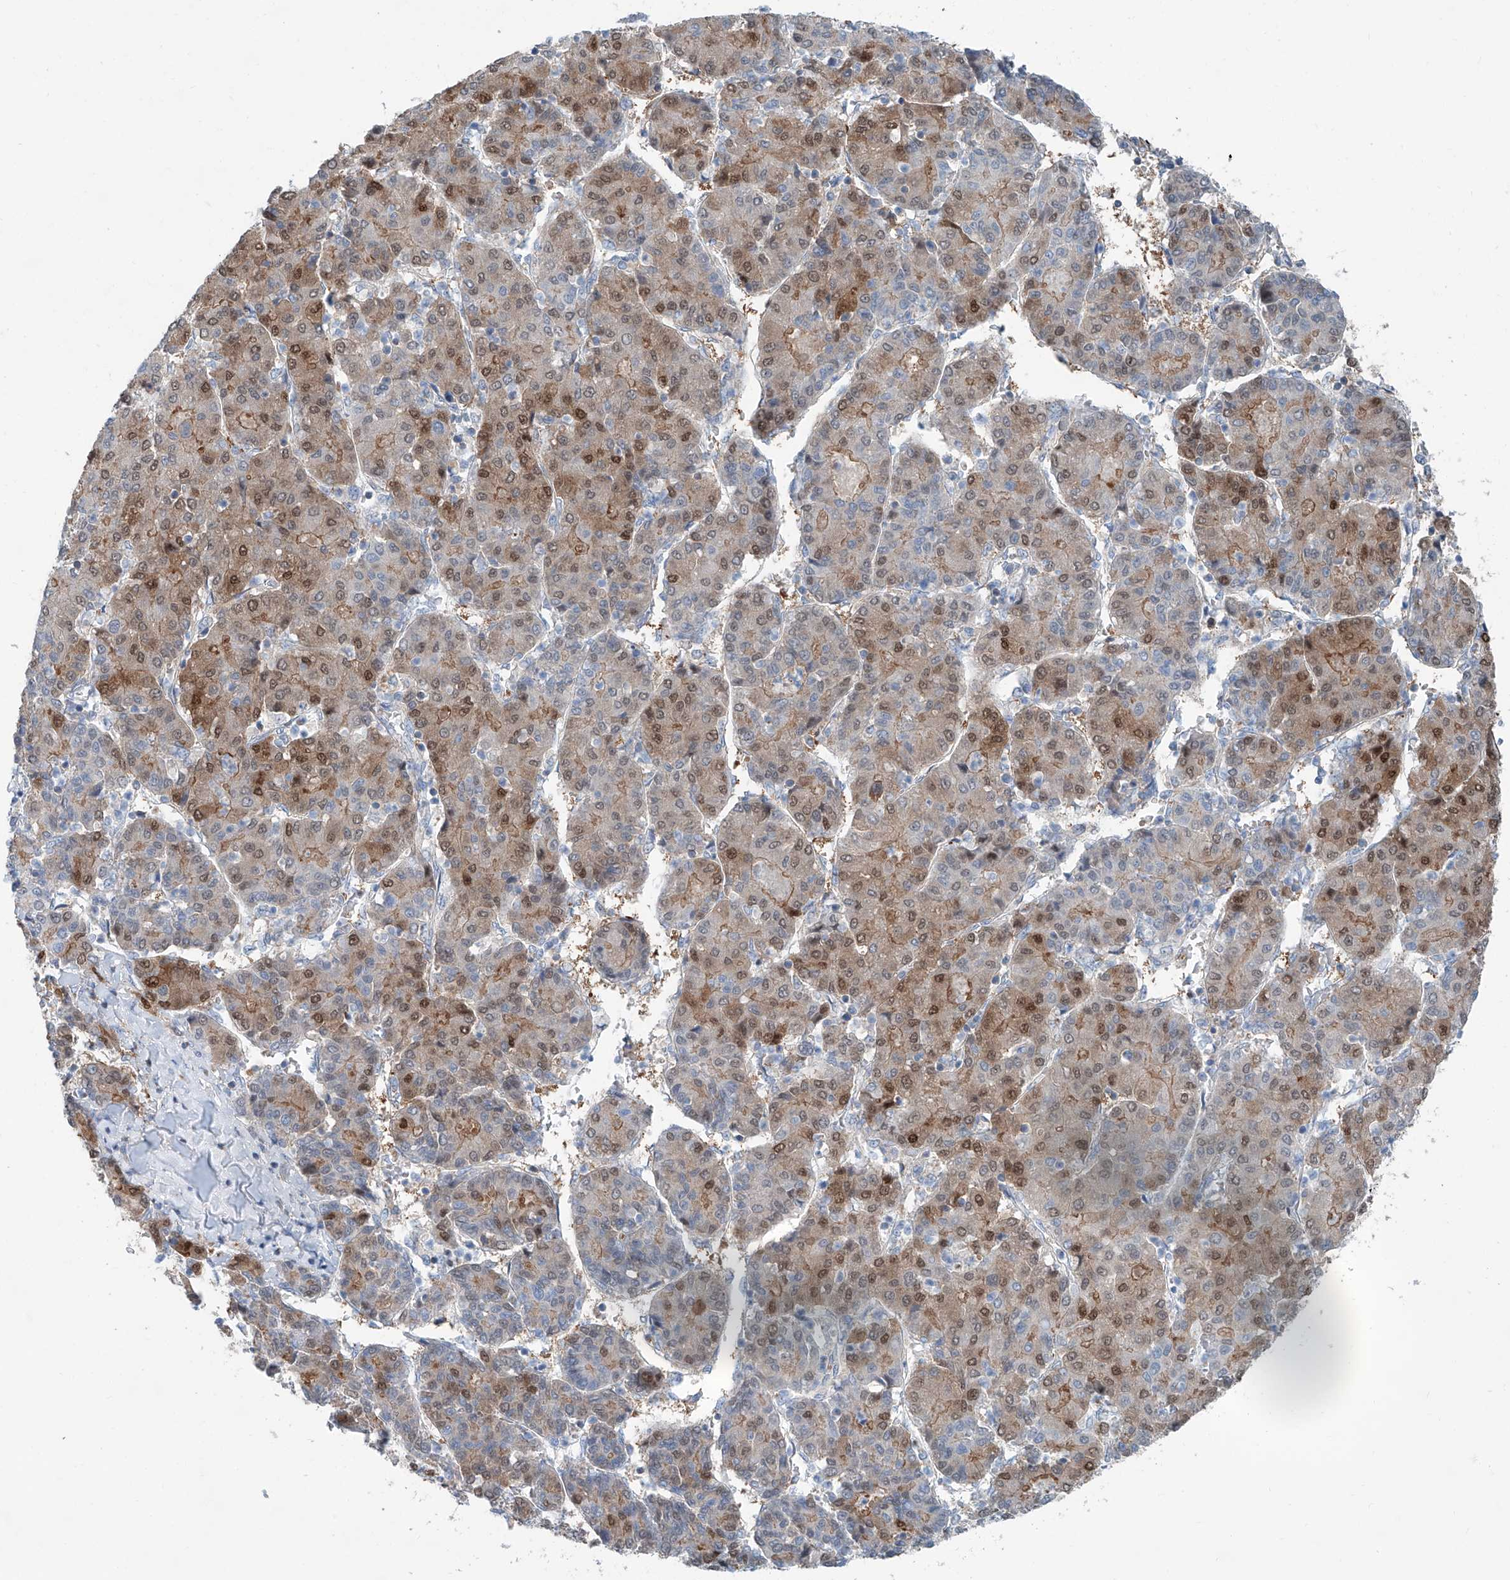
{"staining": {"intensity": "moderate", "quantity": "25%-75%", "location": "cytoplasmic/membranous,nuclear"}, "tissue": "liver cancer", "cell_type": "Tumor cells", "image_type": "cancer", "snomed": [{"axis": "morphology", "description": "Carcinoma, Hepatocellular, NOS"}, {"axis": "topography", "description": "Liver"}], "caption": "This micrograph exhibits IHC staining of human liver cancer, with medium moderate cytoplasmic/membranous and nuclear expression in approximately 25%-75% of tumor cells.", "gene": "ANKRD34A", "patient": {"sex": "male", "age": 65}}